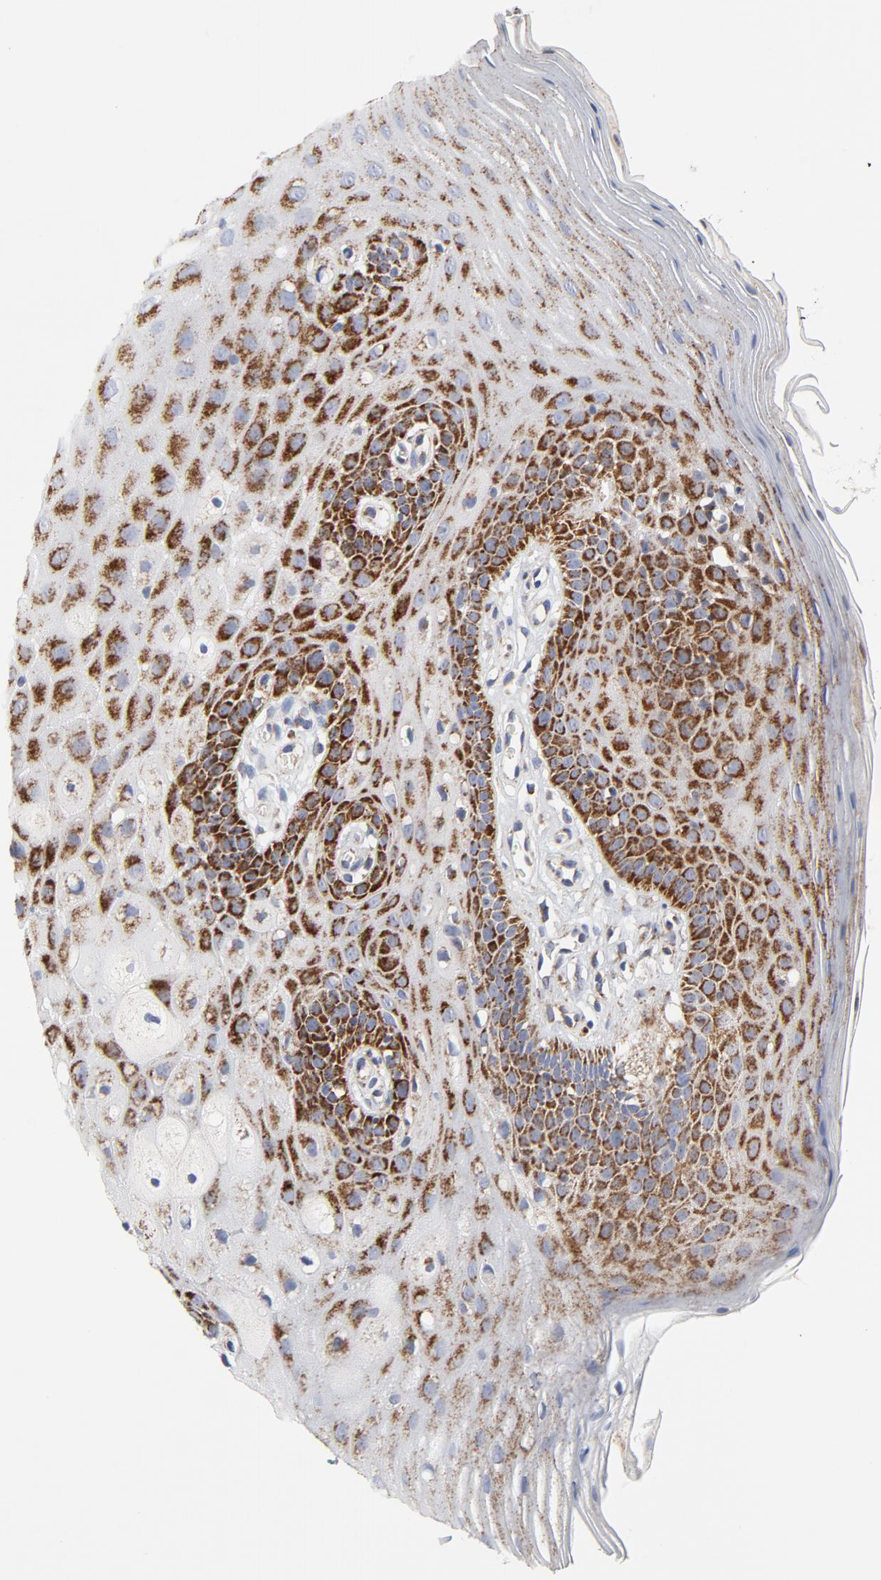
{"staining": {"intensity": "strong", "quantity": "25%-75%", "location": "cytoplasmic/membranous"}, "tissue": "oral mucosa", "cell_type": "Squamous epithelial cells", "image_type": "normal", "snomed": [{"axis": "morphology", "description": "Normal tissue, NOS"}, {"axis": "morphology", "description": "Squamous cell carcinoma, NOS"}, {"axis": "topography", "description": "Skeletal muscle"}, {"axis": "topography", "description": "Oral tissue"}, {"axis": "topography", "description": "Head-Neck"}], "caption": "Protein staining of normal oral mucosa demonstrates strong cytoplasmic/membranous positivity in about 25%-75% of squamous epithelial cells. Using DAB (3,3'-diaminobenzidine) (brown) and hematoxylin (blue) stains, captured at high magnification using brightfield microscopy.", "gene": "CYCS", "patient": {"sex": "male", "age": 71}}